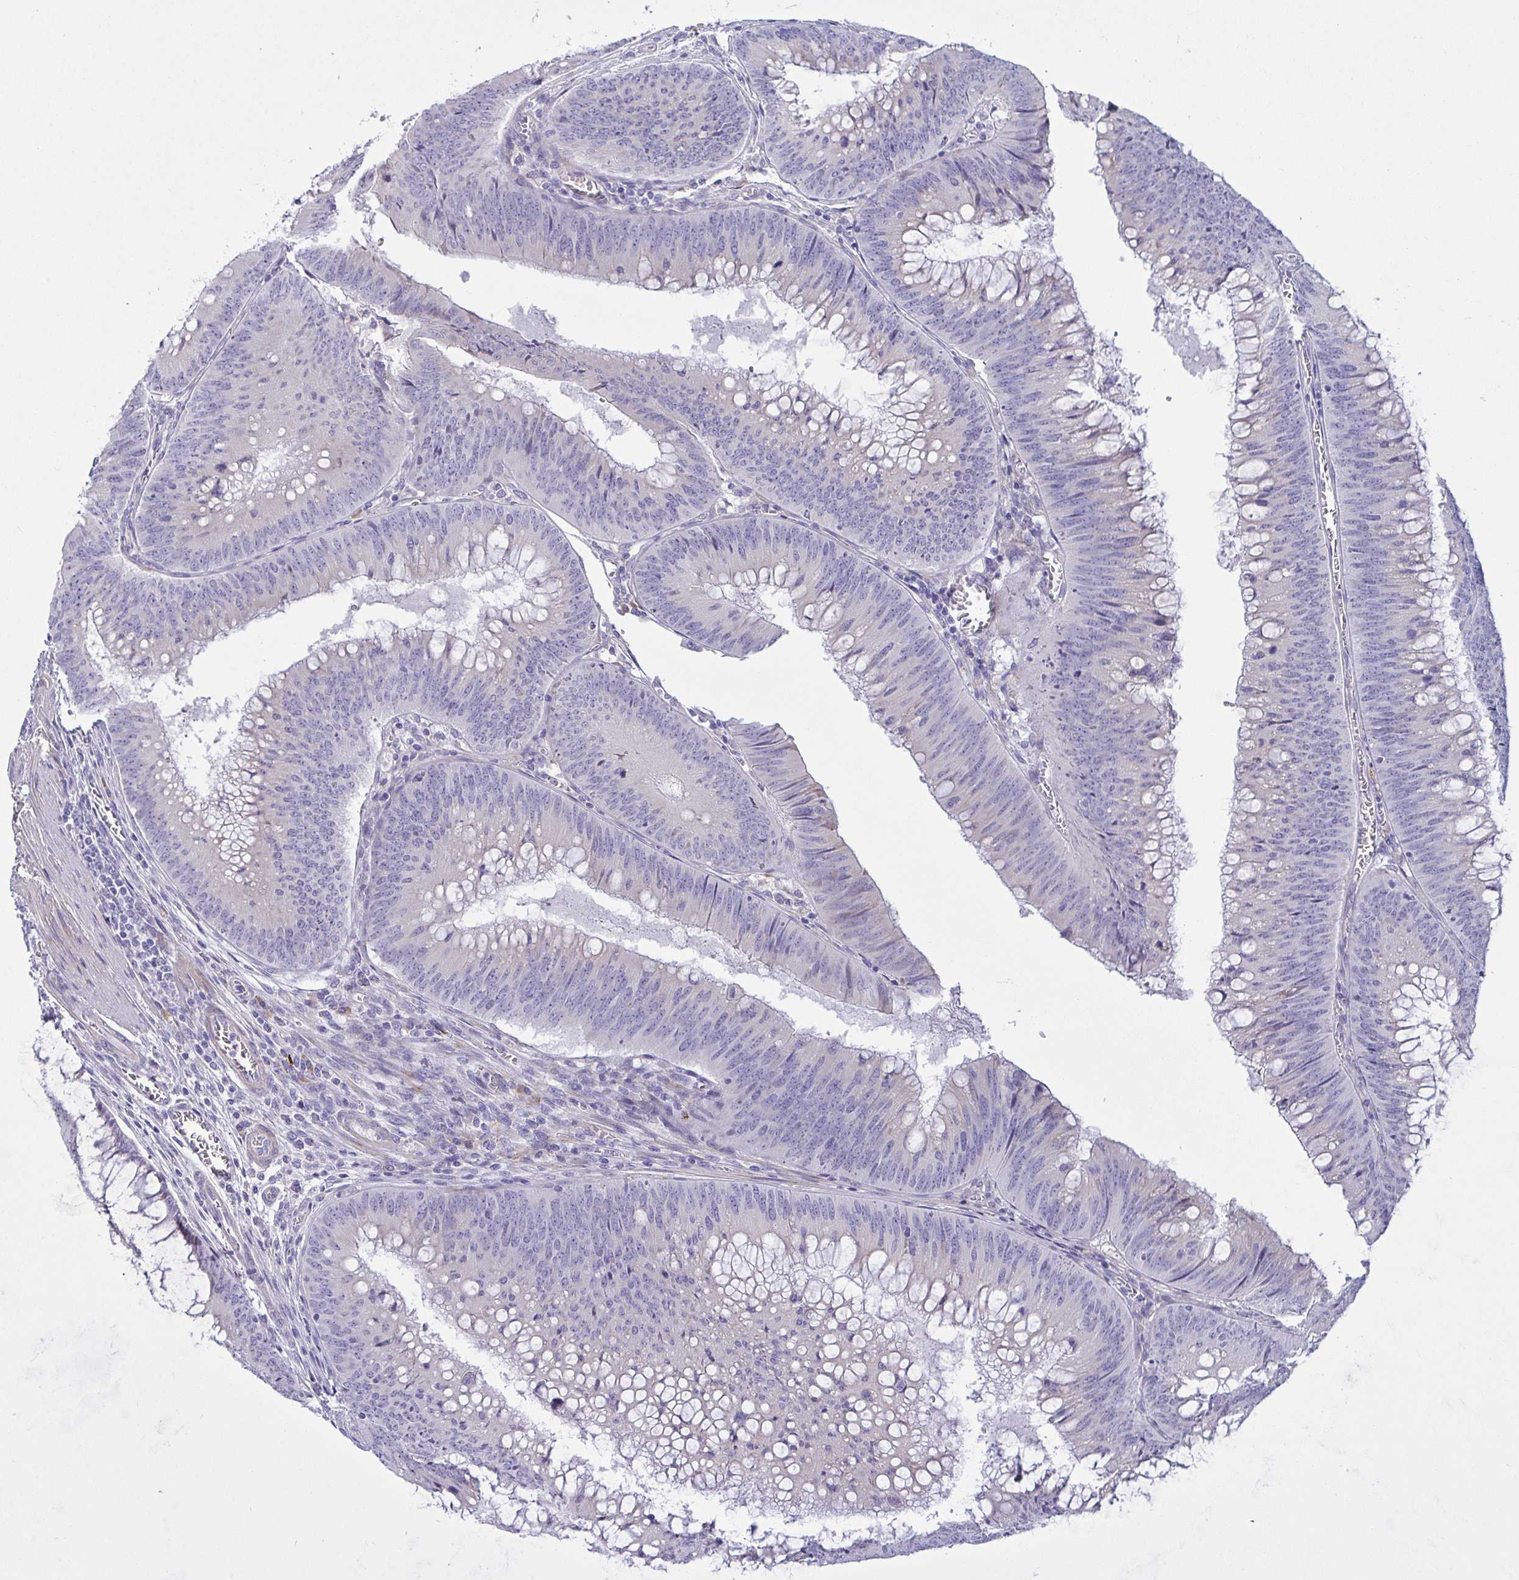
{"staining": {"intensity": "negative", "quantity": "none", "location": "none"}, "tissue": "colorectal cancer", "cell_type": "Tumor cells", "image_type": "cancer", "snomed": [{"axis": "morphology", "description": "Adenocarcinoma, NOS"}, {"axis": "topography", "description": "Rectum"}], "caption": "This is an immunohistochemistry (IHC) micrograph of colorectal cancer (adenocarcinoma). There is no staining in tumor cells.", "gene": "FAM86B1", "patient": {"sex": "female", "age": 72}}